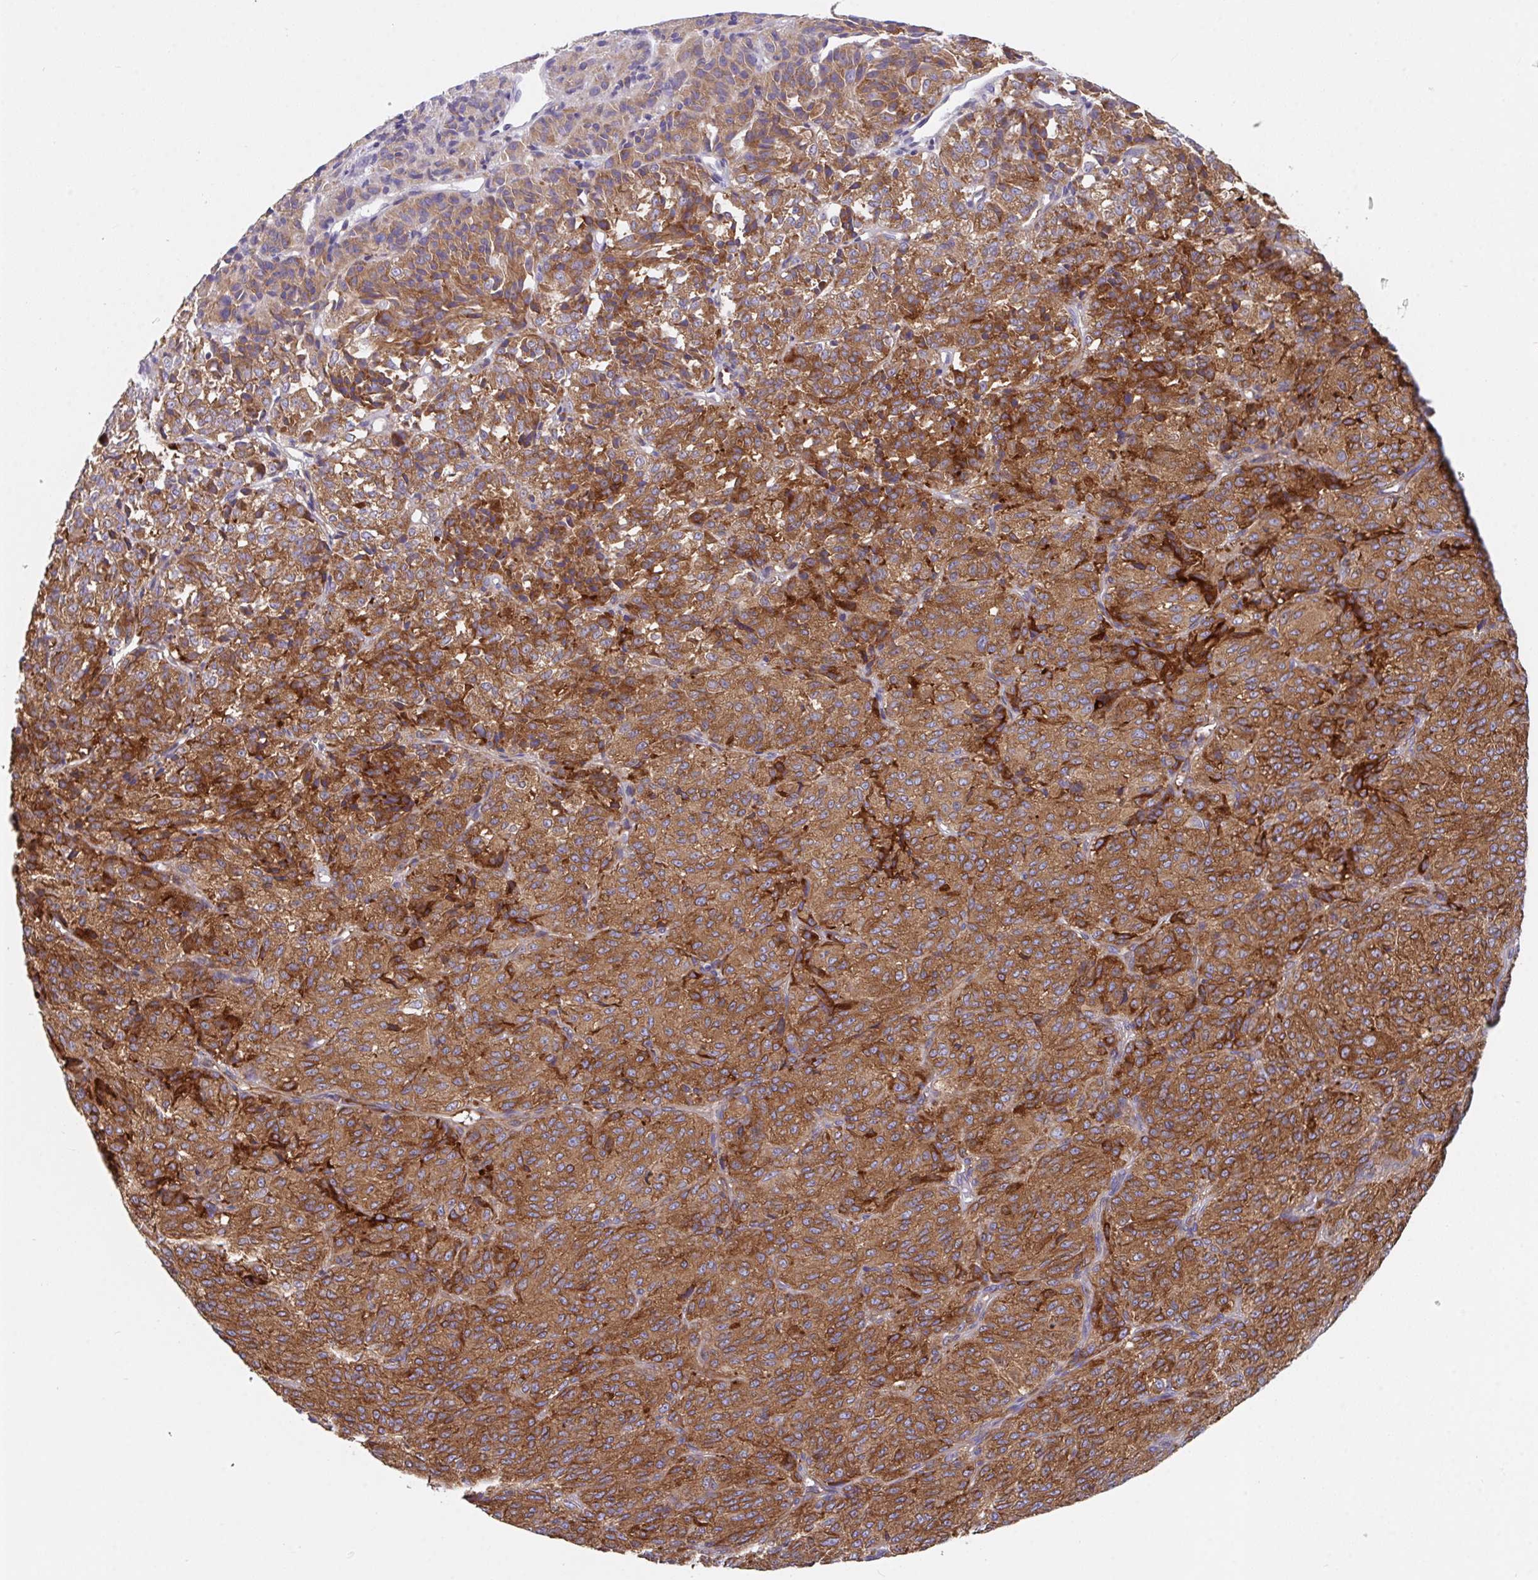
{"staining": {"intensity": "strong", "quantity": ">75%", "location": "cytoplasmic/membranous"}, "tissue": "melanoma", "cell_type": "Tumor cells", "image_type": "cancer", "snomed": [{"axis": "morphology", "description": "Malignant melanoma, Metastatic site"}, {"axis": "topography", "description": "Brain"}], "caption": "Protein staining displays strong cytoplasmic/membranous staining in approximately >75% of tumor cells in melanoma. The protein of interest is stained brown, and the nuclei are stained in blue (DAB IHC with brightfield microscopy, high magnification).", "gene": "YARS2", "patient": {"sex": "female", "age": 56}}